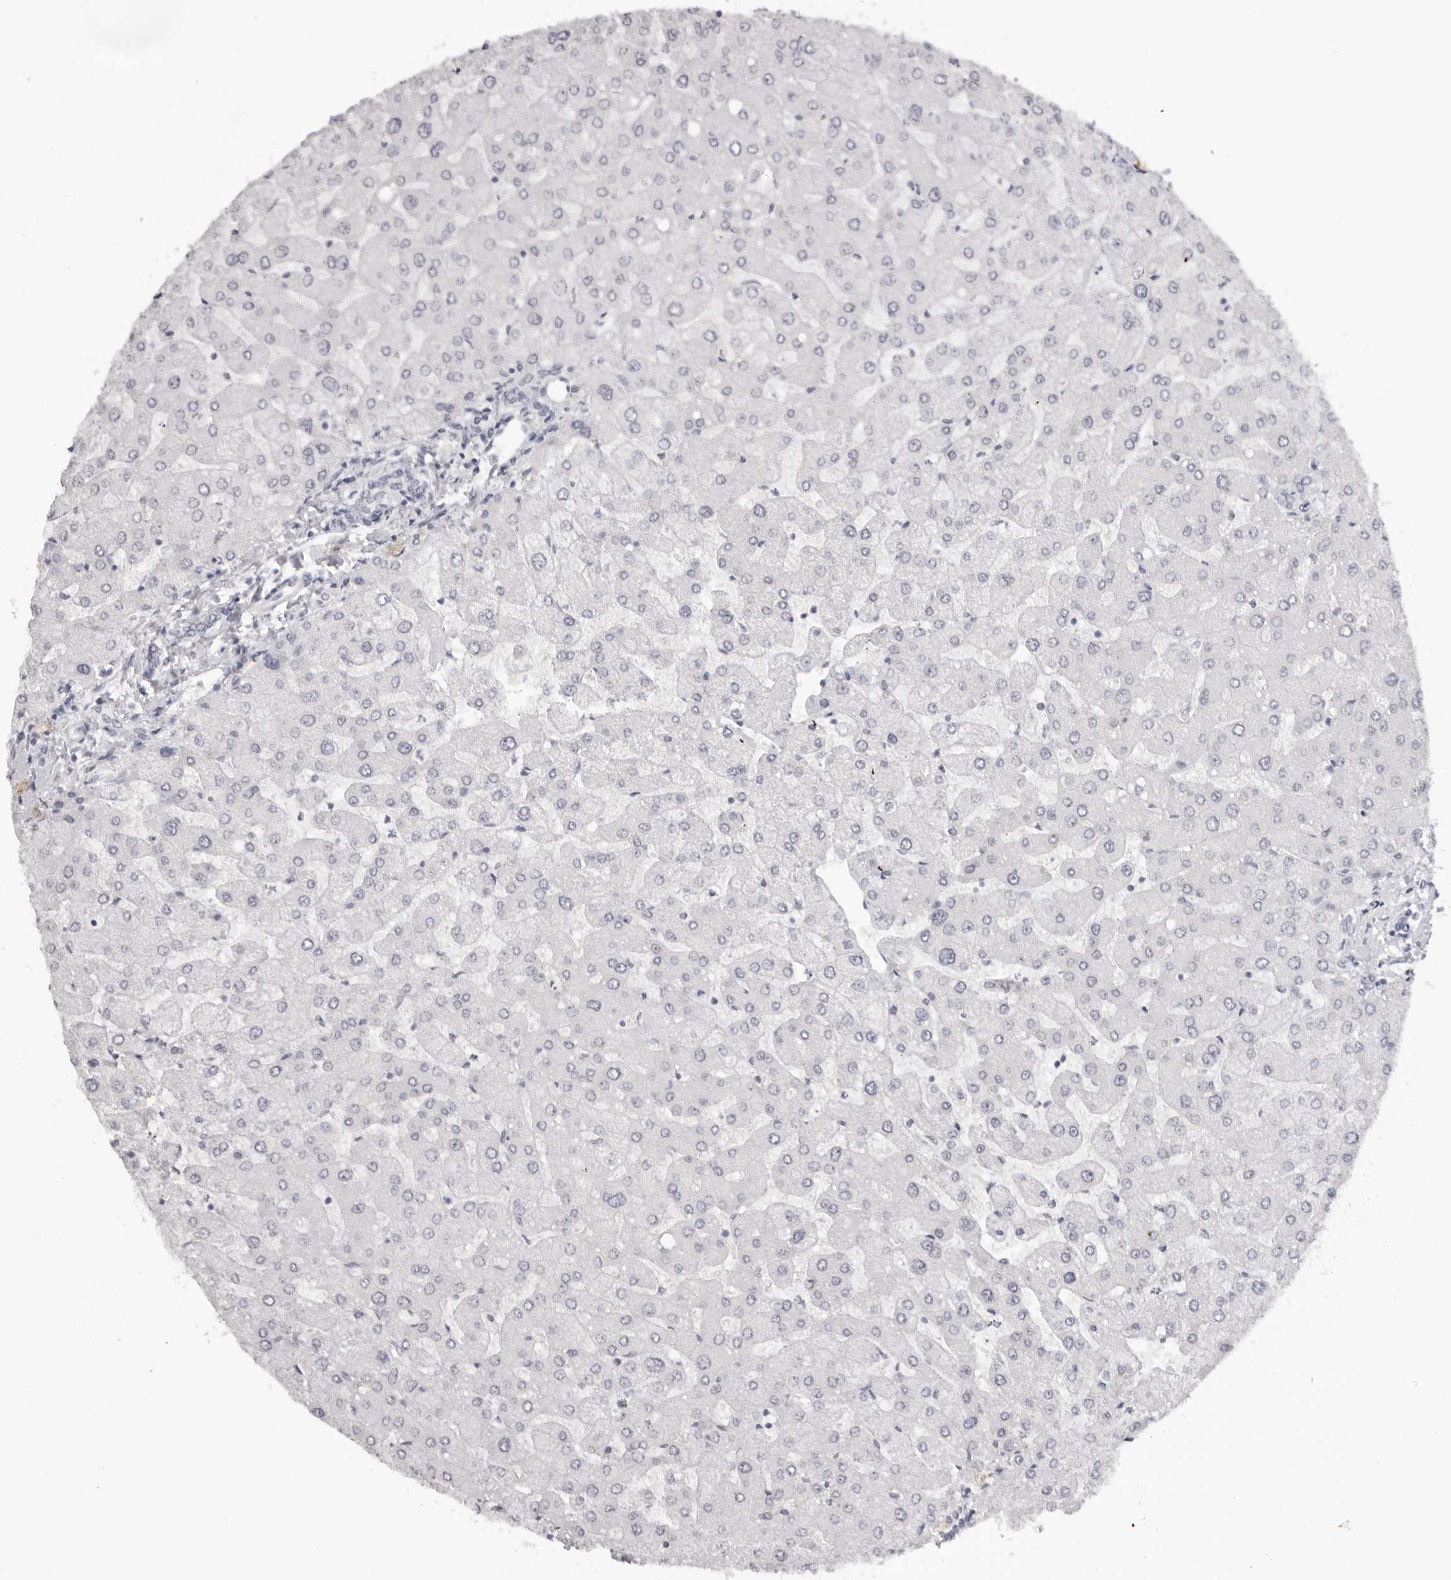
{"staining": {"intensity": "negative", "quantity": "none", "location": "none"}, "tissue": "liver", "cell_type": "Cholangiocytes", "image_type": "normal", "snomed": [{"axis": "morphology", "description": "Normal tissue, NOS"}, {"axis": "topography", "description": "Liver"}], "caption": "Human liver stained for a protein using IHC shows no expression in cholangiocytes.", "gene": "MAFK", "patient": {"sex": "male", "age": 55}}